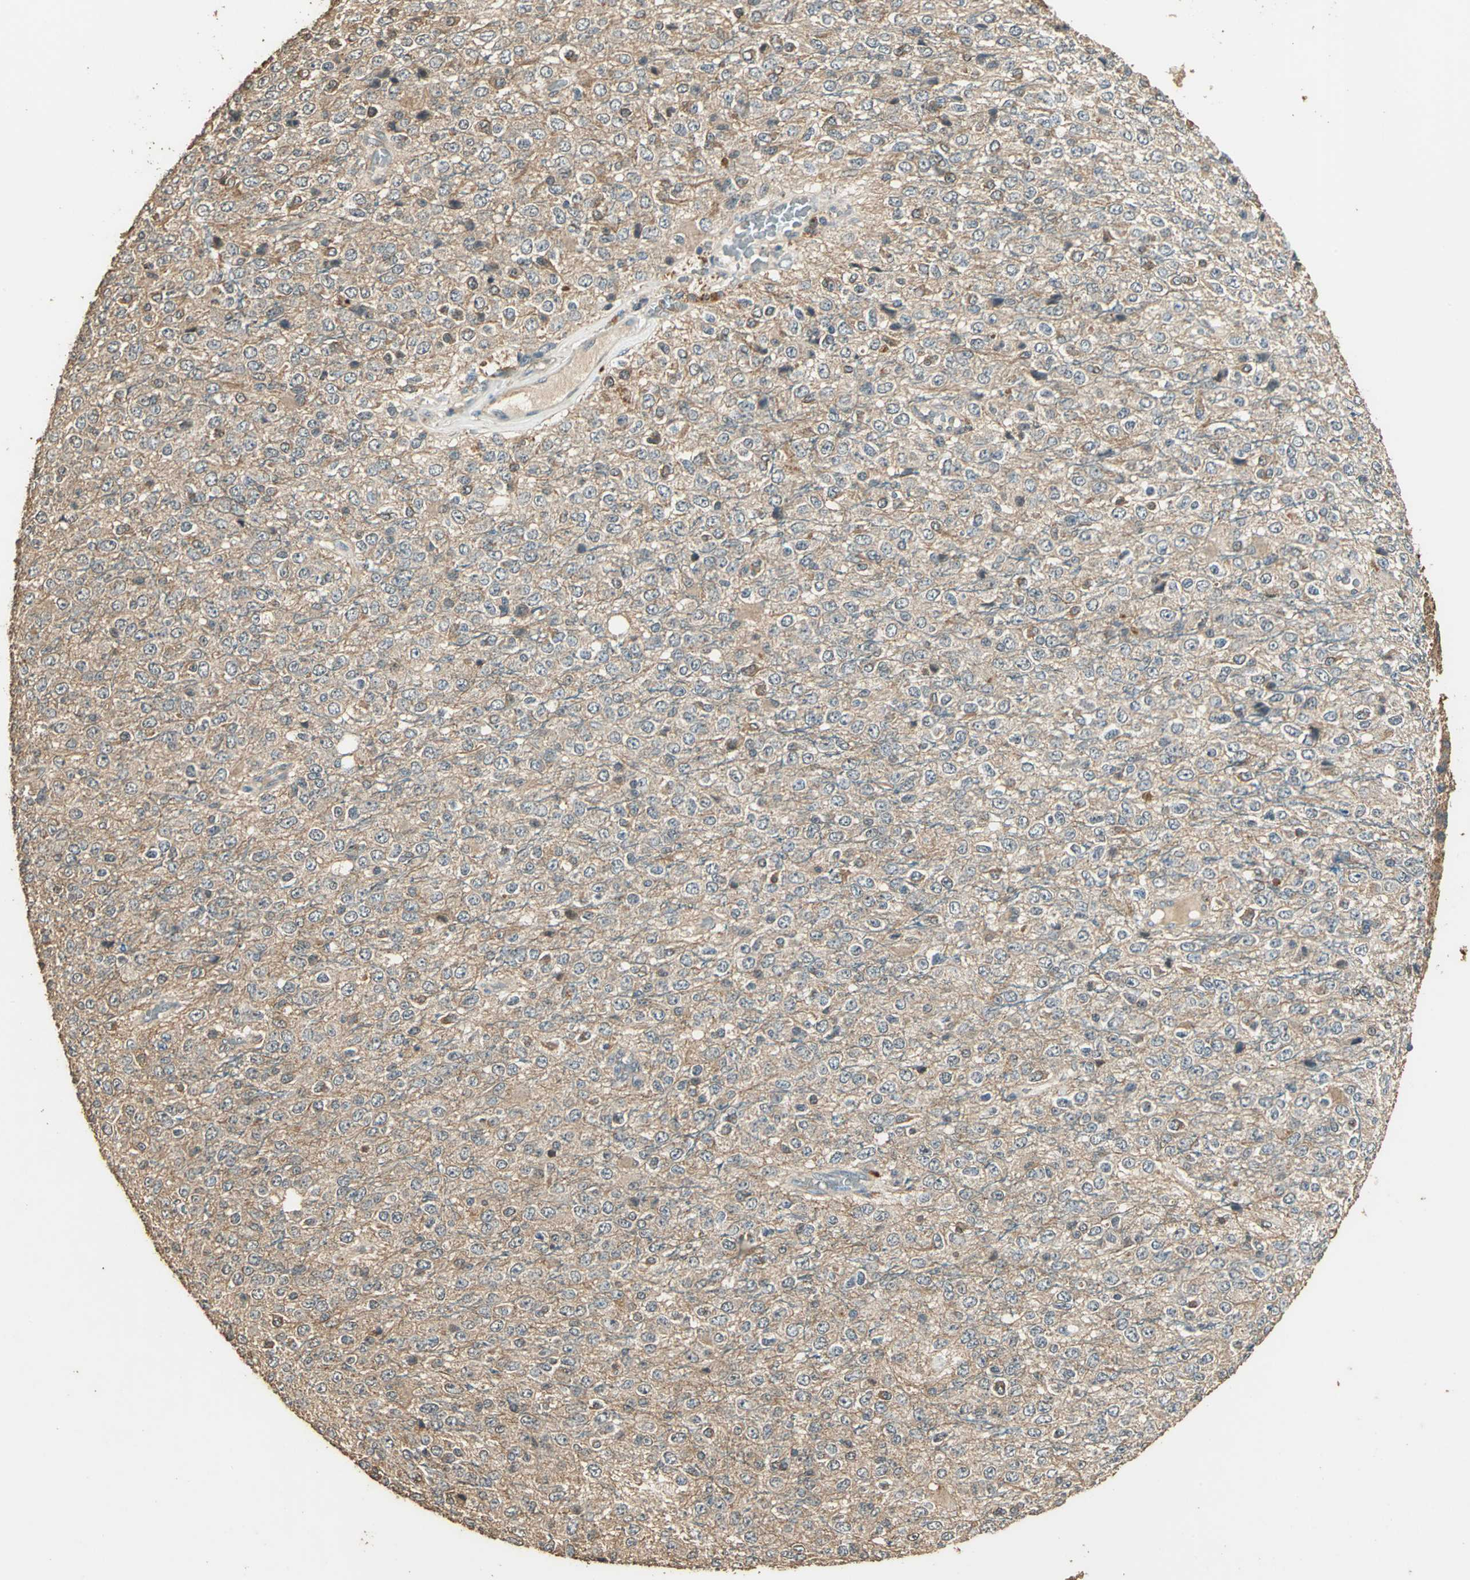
{"staining": {"intensity": "weak", "quantity": ">75%", "location": "cytoplasmic/membranous"}, "tissue": "glioma", "cell_type": "Tumor cells", "image_type": "cancer", "snomed": [{"axis": "morphology", "description": "Glioma, malignant, High grade"}, {"axis": "topography", "description": "pancreas cauda"}], "caption": "The immunohistochemical stain highlights weak cytoplasmic/membranous positivity in tumor cells of glioma tissue.", "gene": "TMPRSS4", "patient": {"sex": "male", "age": 60}}